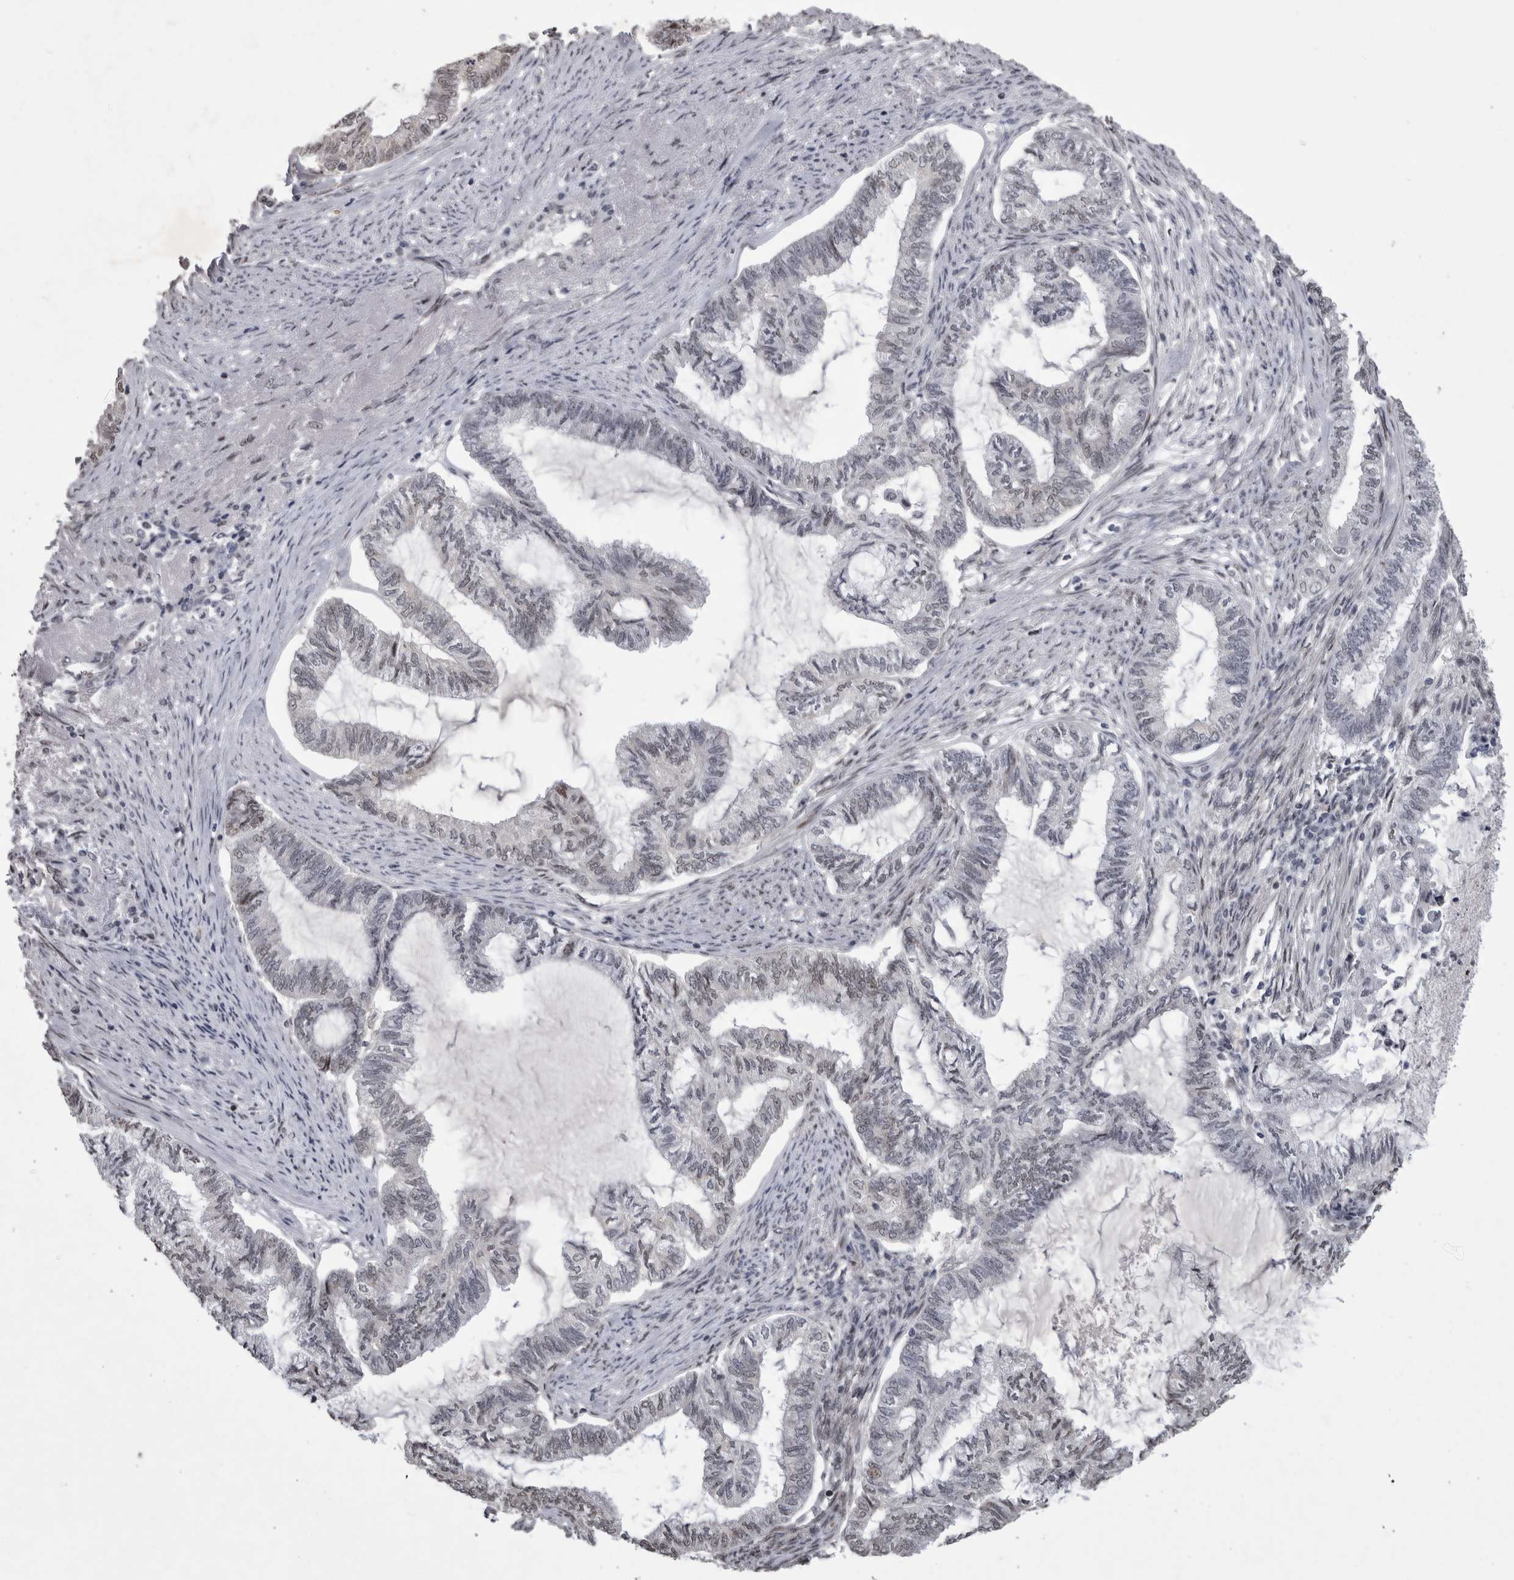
{"staining": {"intensity": "negative", "quantity": "none", "location": "none"}, "tissue": "endometrial cancer", "cell_type": "Tumor cells", "image_type": "cancer", "snomed": [{"axis": "morphology", "description": "Adenocarcinoma, NOS"}, {"axis": "topography", "description": "Endometrium"}], "caption": "DAB immunohistochemical staining of human endometrial cancer shows no significant positivity in tumor cells.", "gene": "IFI44", "patient": {"sex": "female", "age": 86}}